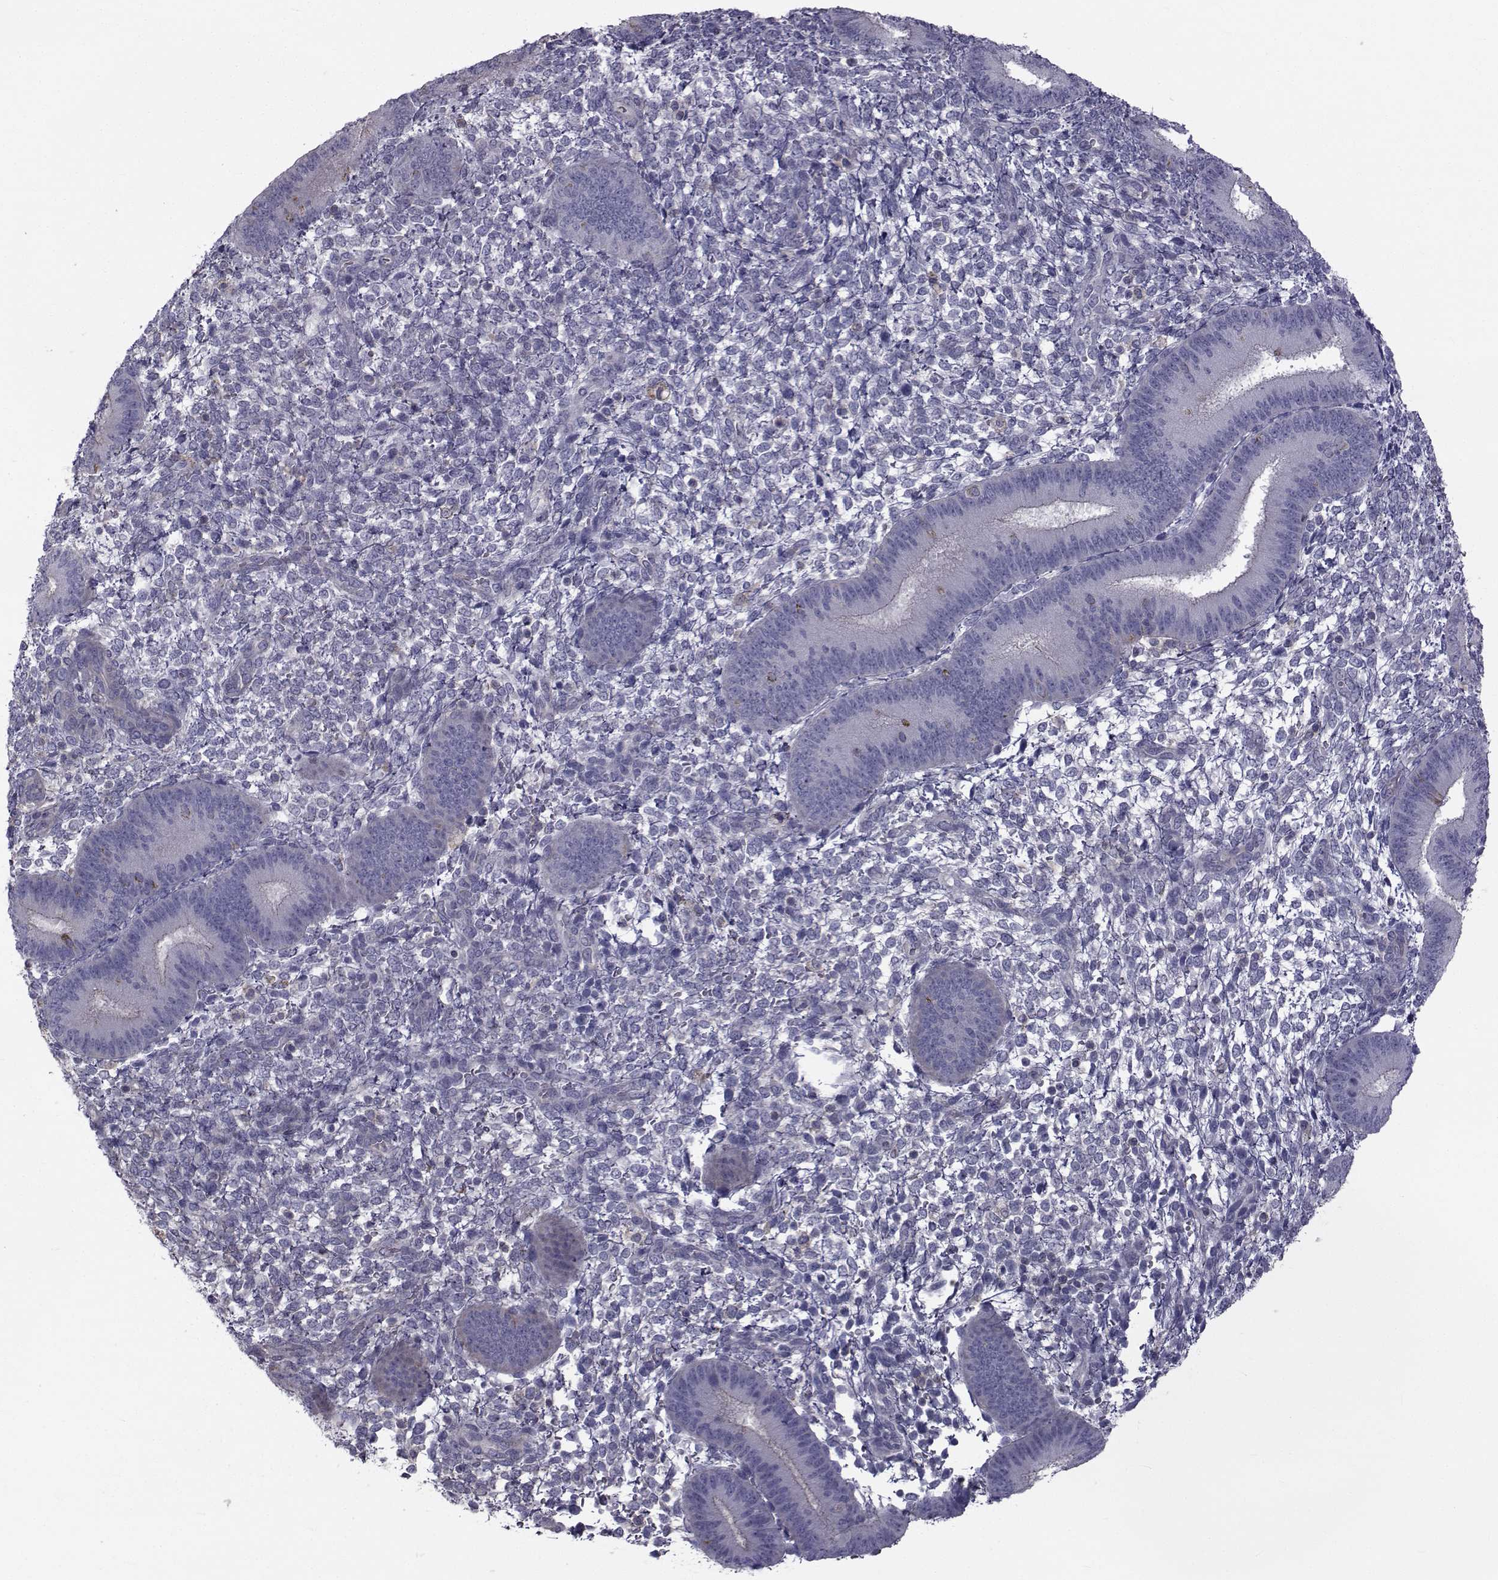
{"staining": {"intensity": "negative", "quantity": "none", "location": "none"}, "tissue": "endometrium", "cell_type": "Cells in endometrial stroma", "image_type": "normal", "snomed": [{"axis": "morphology", "description": "Normal tissue, NOS"}, {"axis": "topography", "description": "Endometrium"}], "caption": "High magnification brightfield microscopy of normal endometrium stained with DAB (3,3'-diaminobenzidine) (brown) and counterstained with hematoxylin (blue): cells in endometrial stroma show no significant positivity.", "gene": "FDXR", "patient": {"sex": "female", "age": 39}}